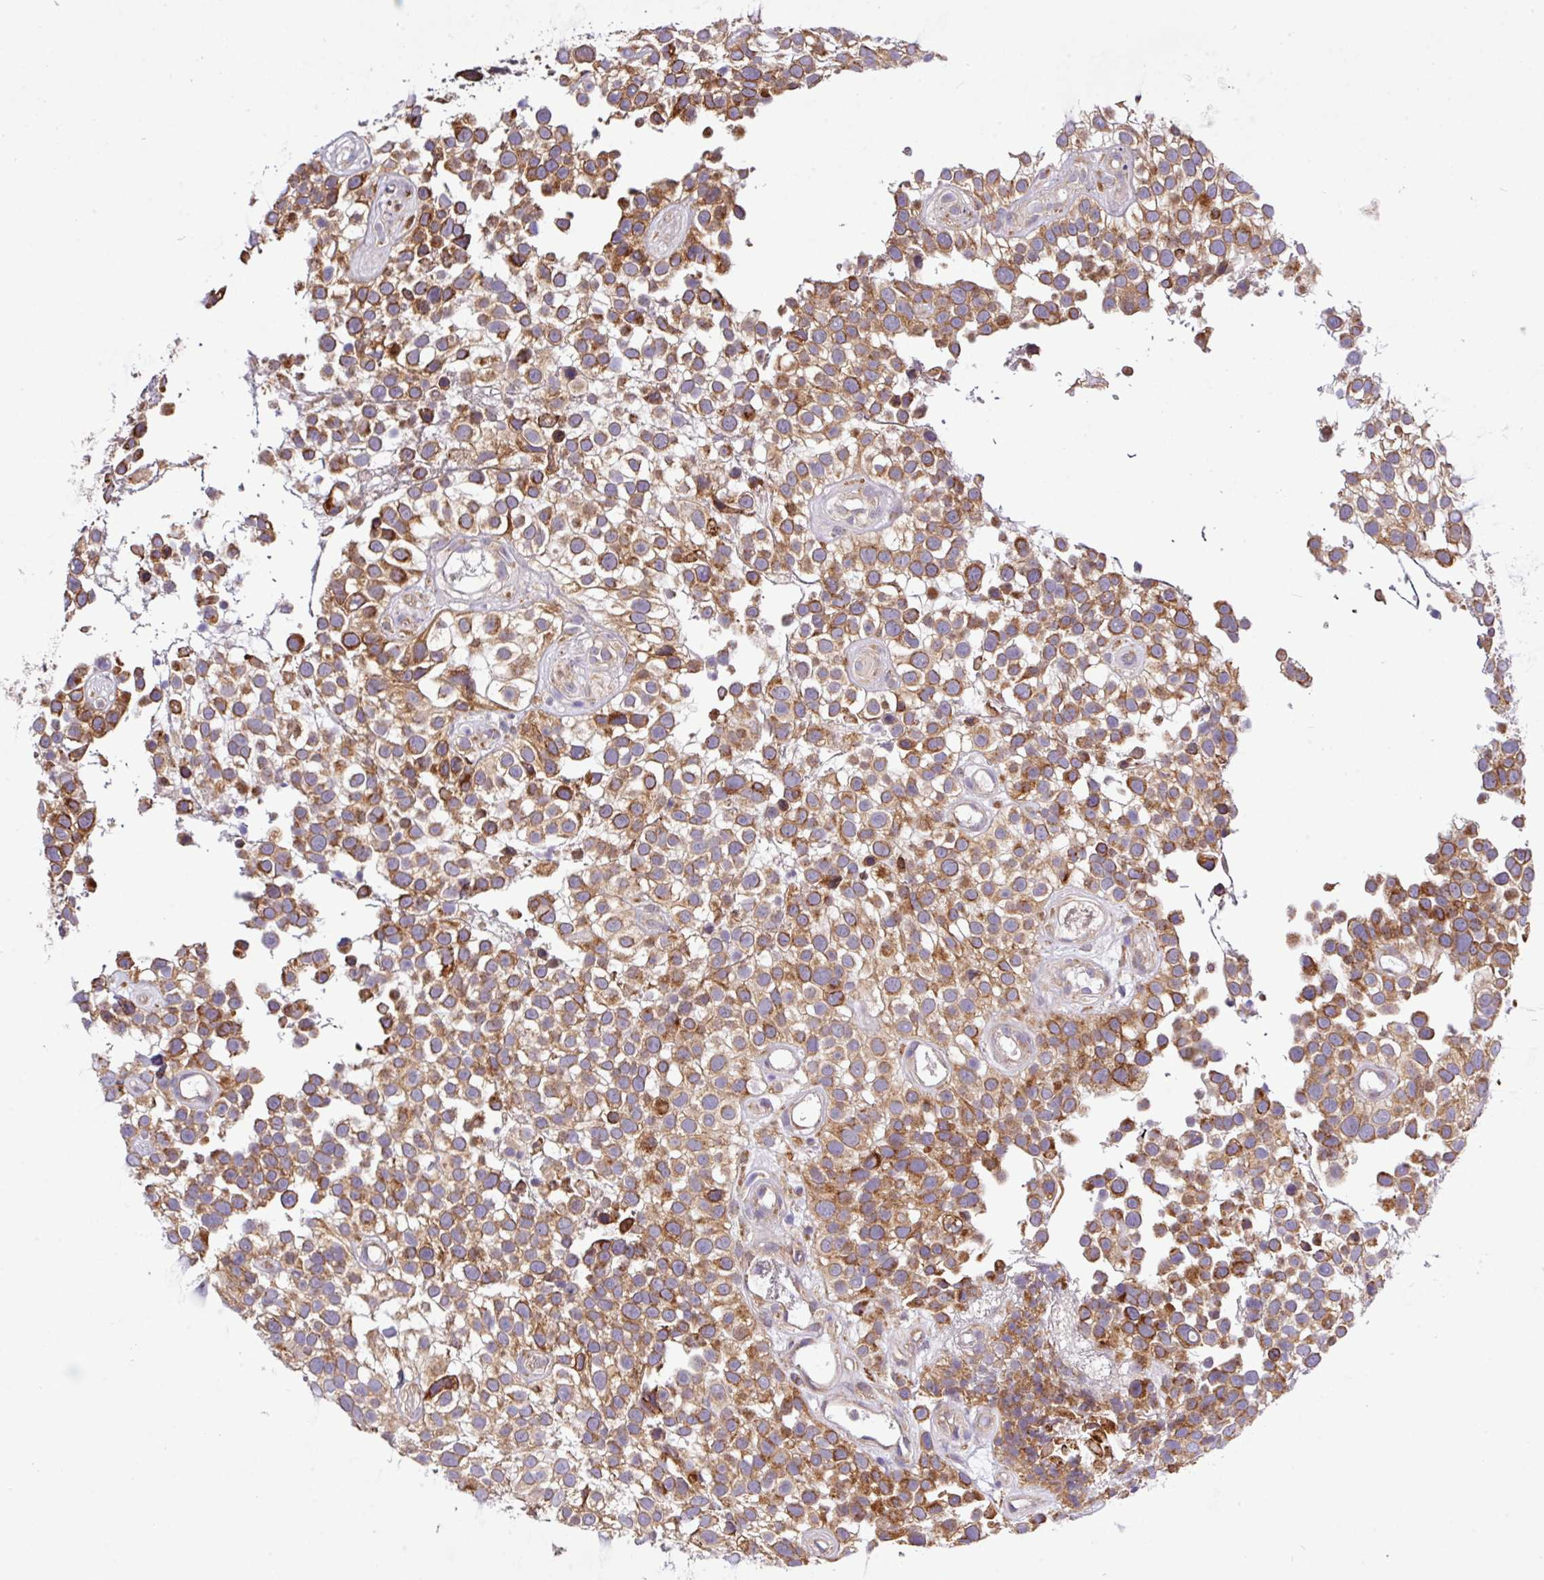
{"staining": {"intensity": "strong", "quantity": "25%-75%", "location": "cytoplasmic/membranous"}, "tissue": "urothelial cancer", "cell_type": "Tumor cells", "image_type": "cancer", "snomed": [{"axis": "morphology", "description": "Urothelial carcinoma, High grade"}, {"axis": "topography", "description": "Urinary bladder"}], "caption": "The histopathology image displays staining of high-grade urothelial carcinoma, revealing strong cytoplasmic/membranous protein expression (brown color) within tumor cells.", "gene": "TM2D2", "patient": {"sex": "male", "age": 56}}